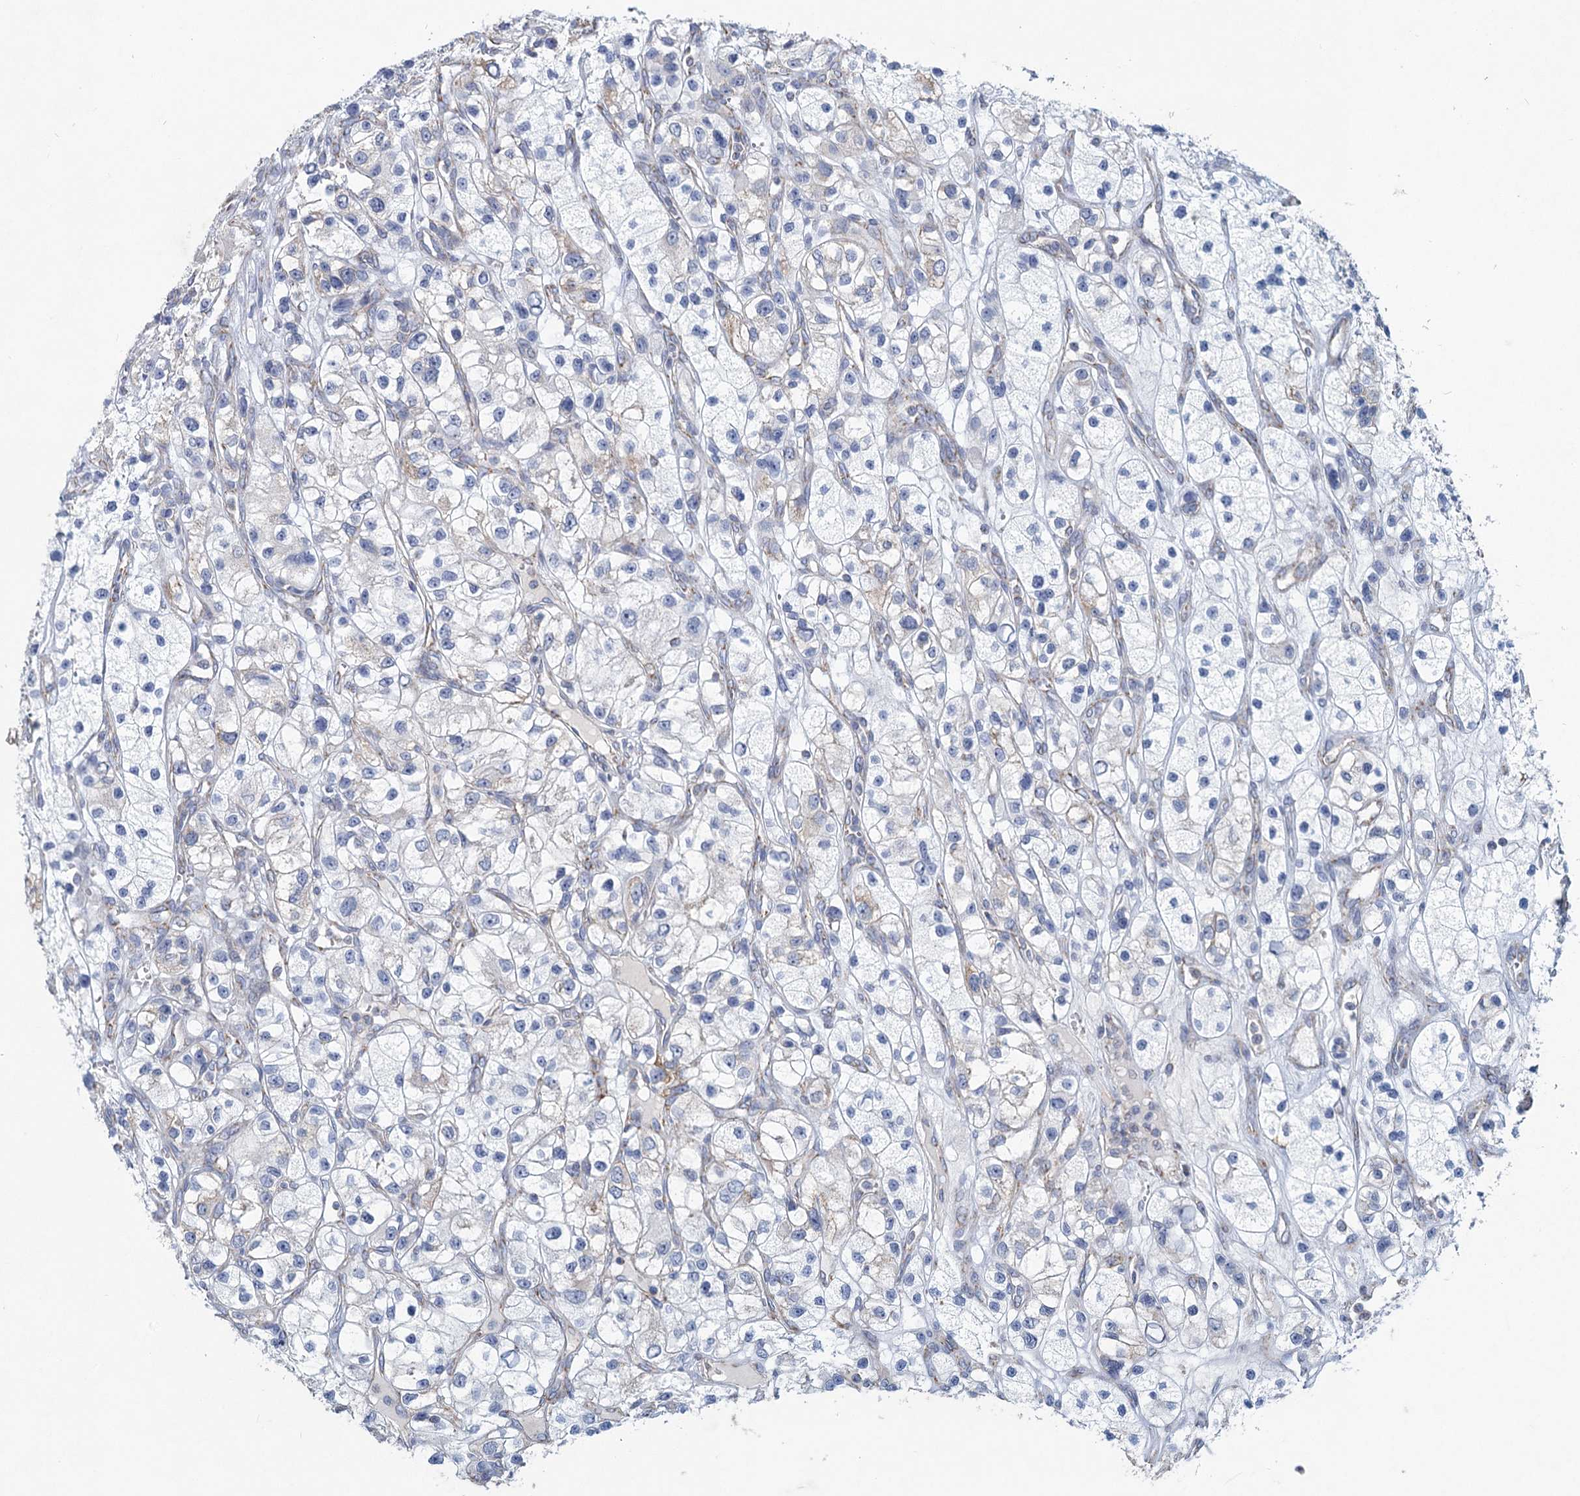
{"staining": {"intensity": "negative", "quantity": "none", "location": "none"}, "tissue": "renal cancer", "cell_type": "Tumor cells", "image_type": "cancer", "snomed": [{"axis": "morphology", "description": "Adenocarcinoma, NOS"}, {"axis": "topography", "description": "Kidney"}], "caption": "A micrograph of human renal cancer (adenocarcinoma) is negative for staining in tumor cells.", "gene": "NDUFC2", "patient": {"sex": "female", "age": 57}}